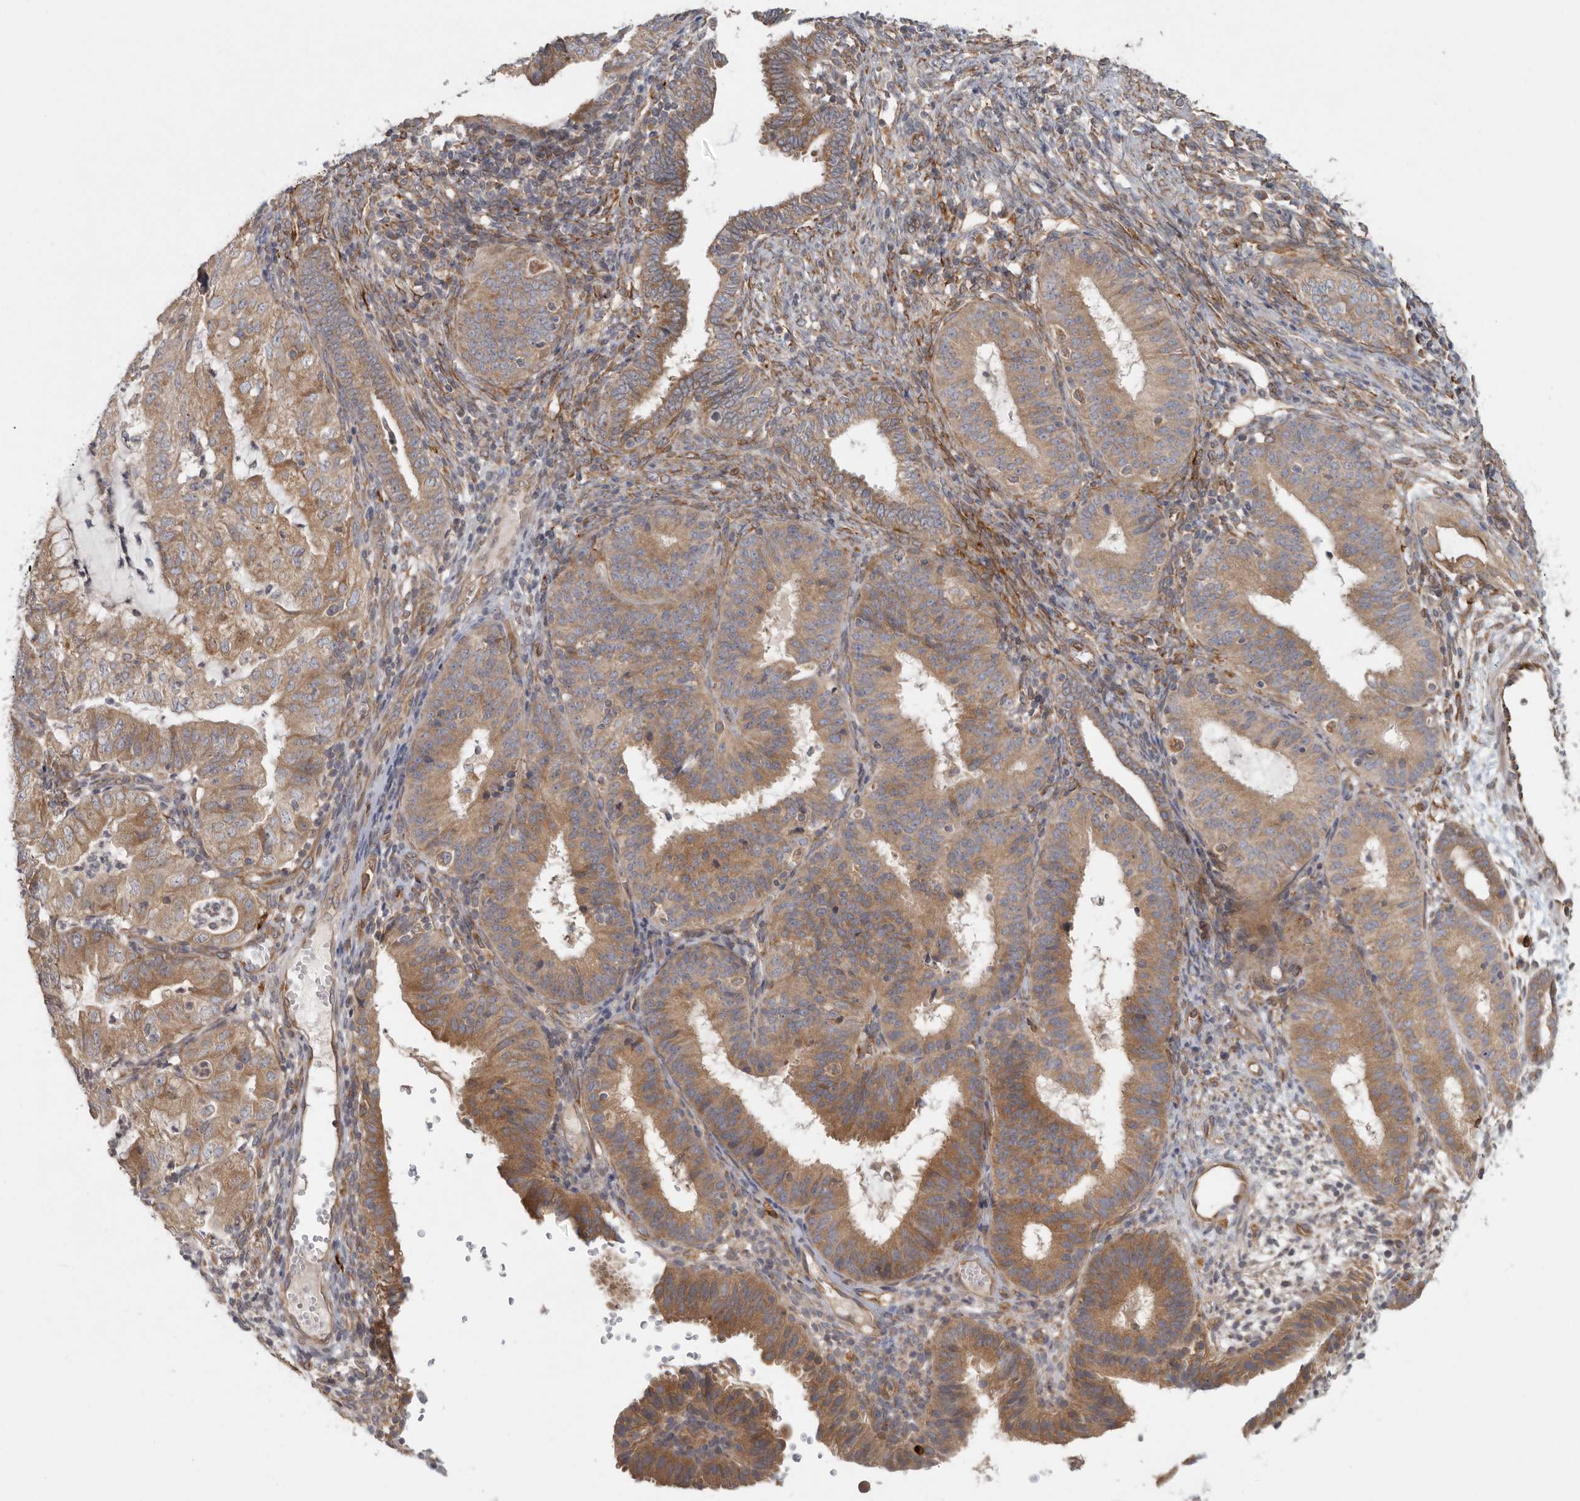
{"staining": {"intensity": "moderate", "quantity": ">75%", "location": "cytoplasmic/membranous"}, "tissue": "endometrial cancer", "cell_type": "Tumor cells", "image_type": "cancer", "snomed": [{"axis": "morphology", "description": "Adenocarcinoma, NOS"}, {"axis": "topography", "description": "Endometrium"}], "caption": "This histopathology image shows adenocarcinoma (endometrial) stained with immunohistochemistry to label a protein in brown. The cytoplasmic/membranous of tumor cells show moderate positivity for the protein. Nuclei are counter-stained blue.", "gene": "BCAP29", "patient": {"sex": "female", "age": 51}}